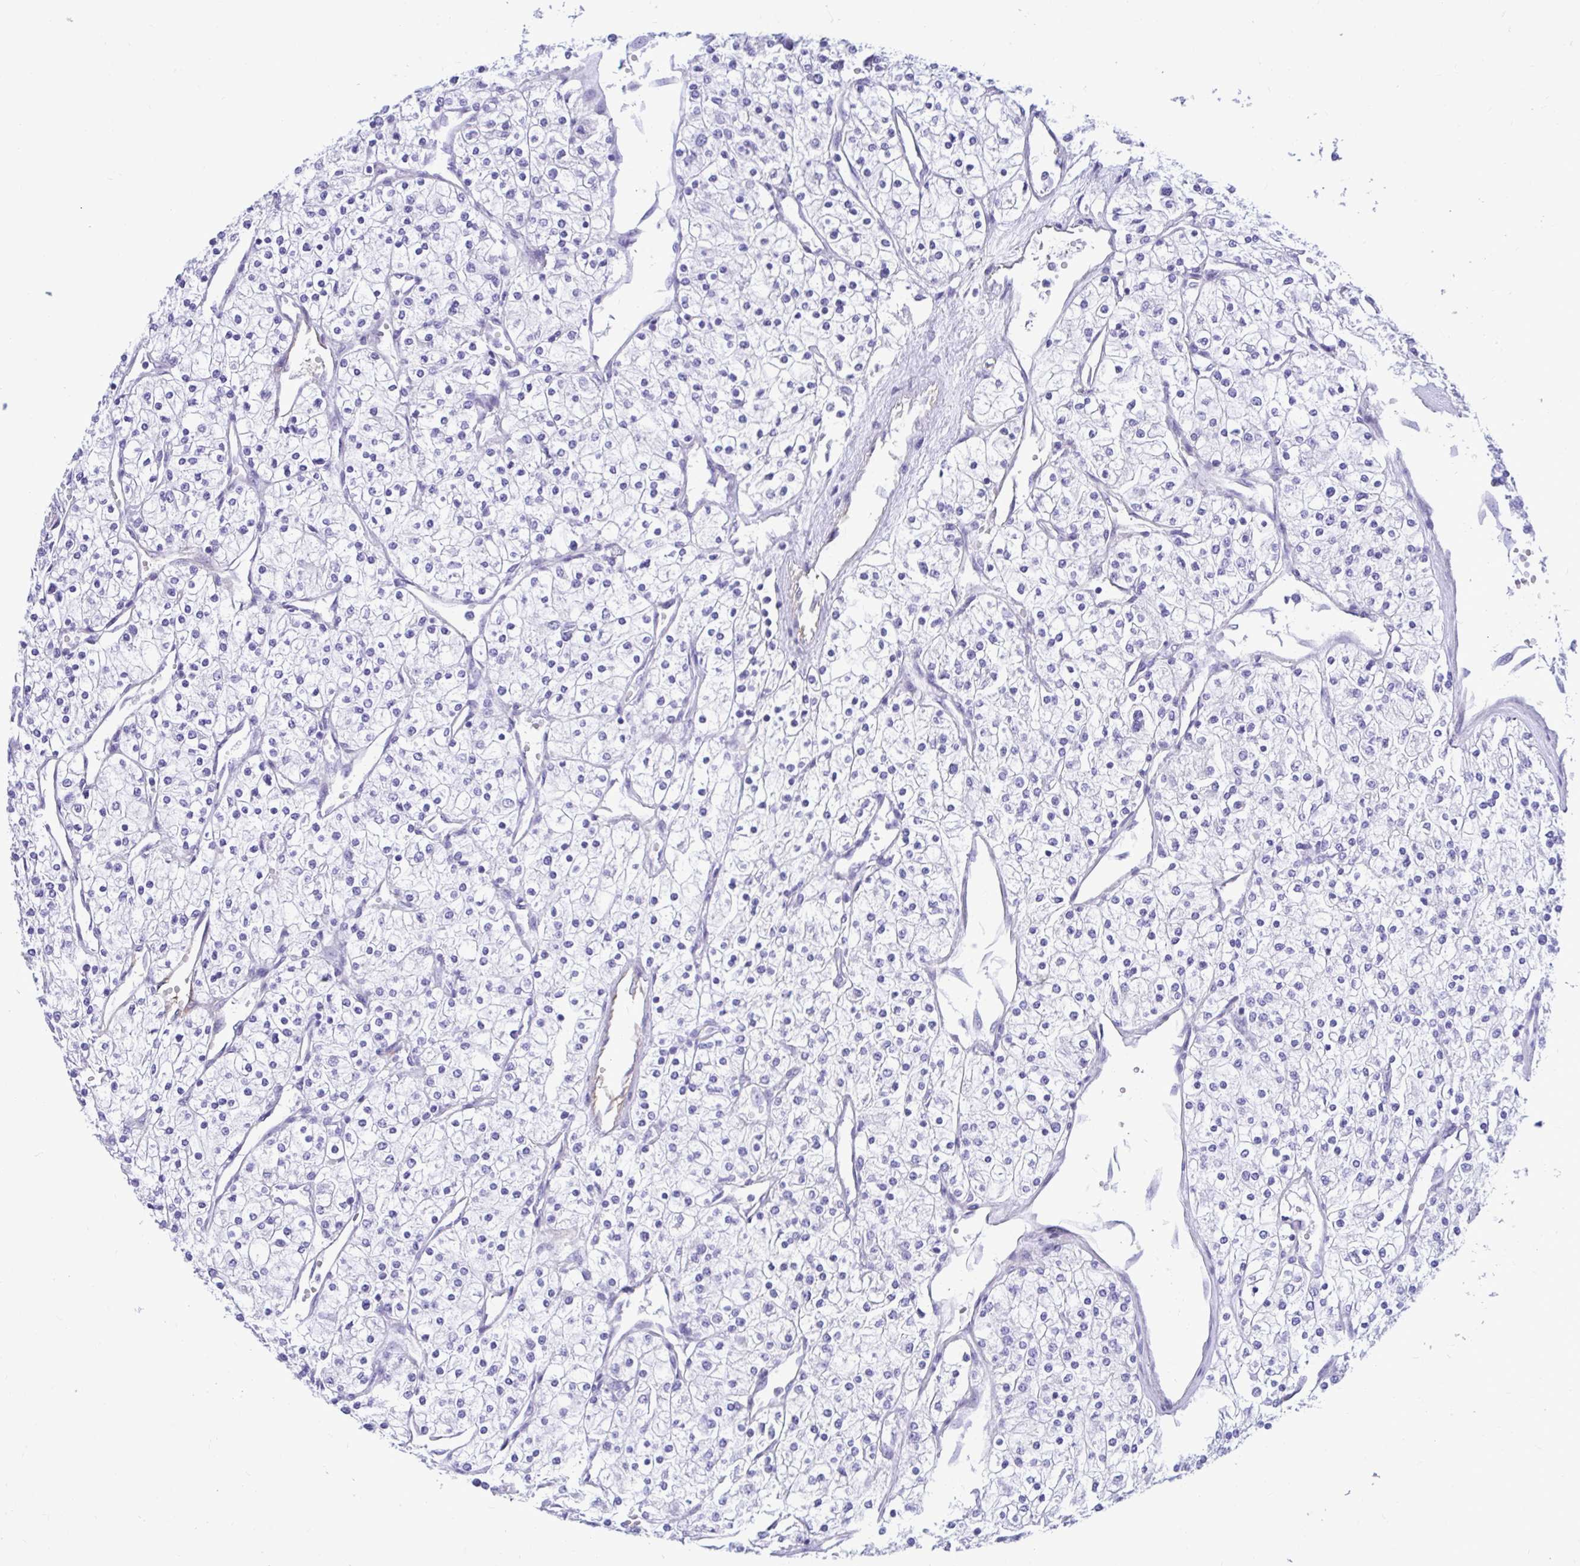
{"staining": {"intensity": "negative", "quantity": "none", "location": "none"}, "tissue": "renal cancer", "cell_type": "Tumor cells", "image_type": "cancer", "snomed": [{"axis": "morphology", "description": "Adenocarcinoma, NOS"}, {"axis": "topography", "description": "Kidney"}], "caption": "High power microscopy micrograph of an immunohistochemistry micrograph of renal cancer (adenocarcinoma), revealing no significant expression in tumor cells.", "gene": "ABCG2", "patient": {"sex": "male", "age": 80}}